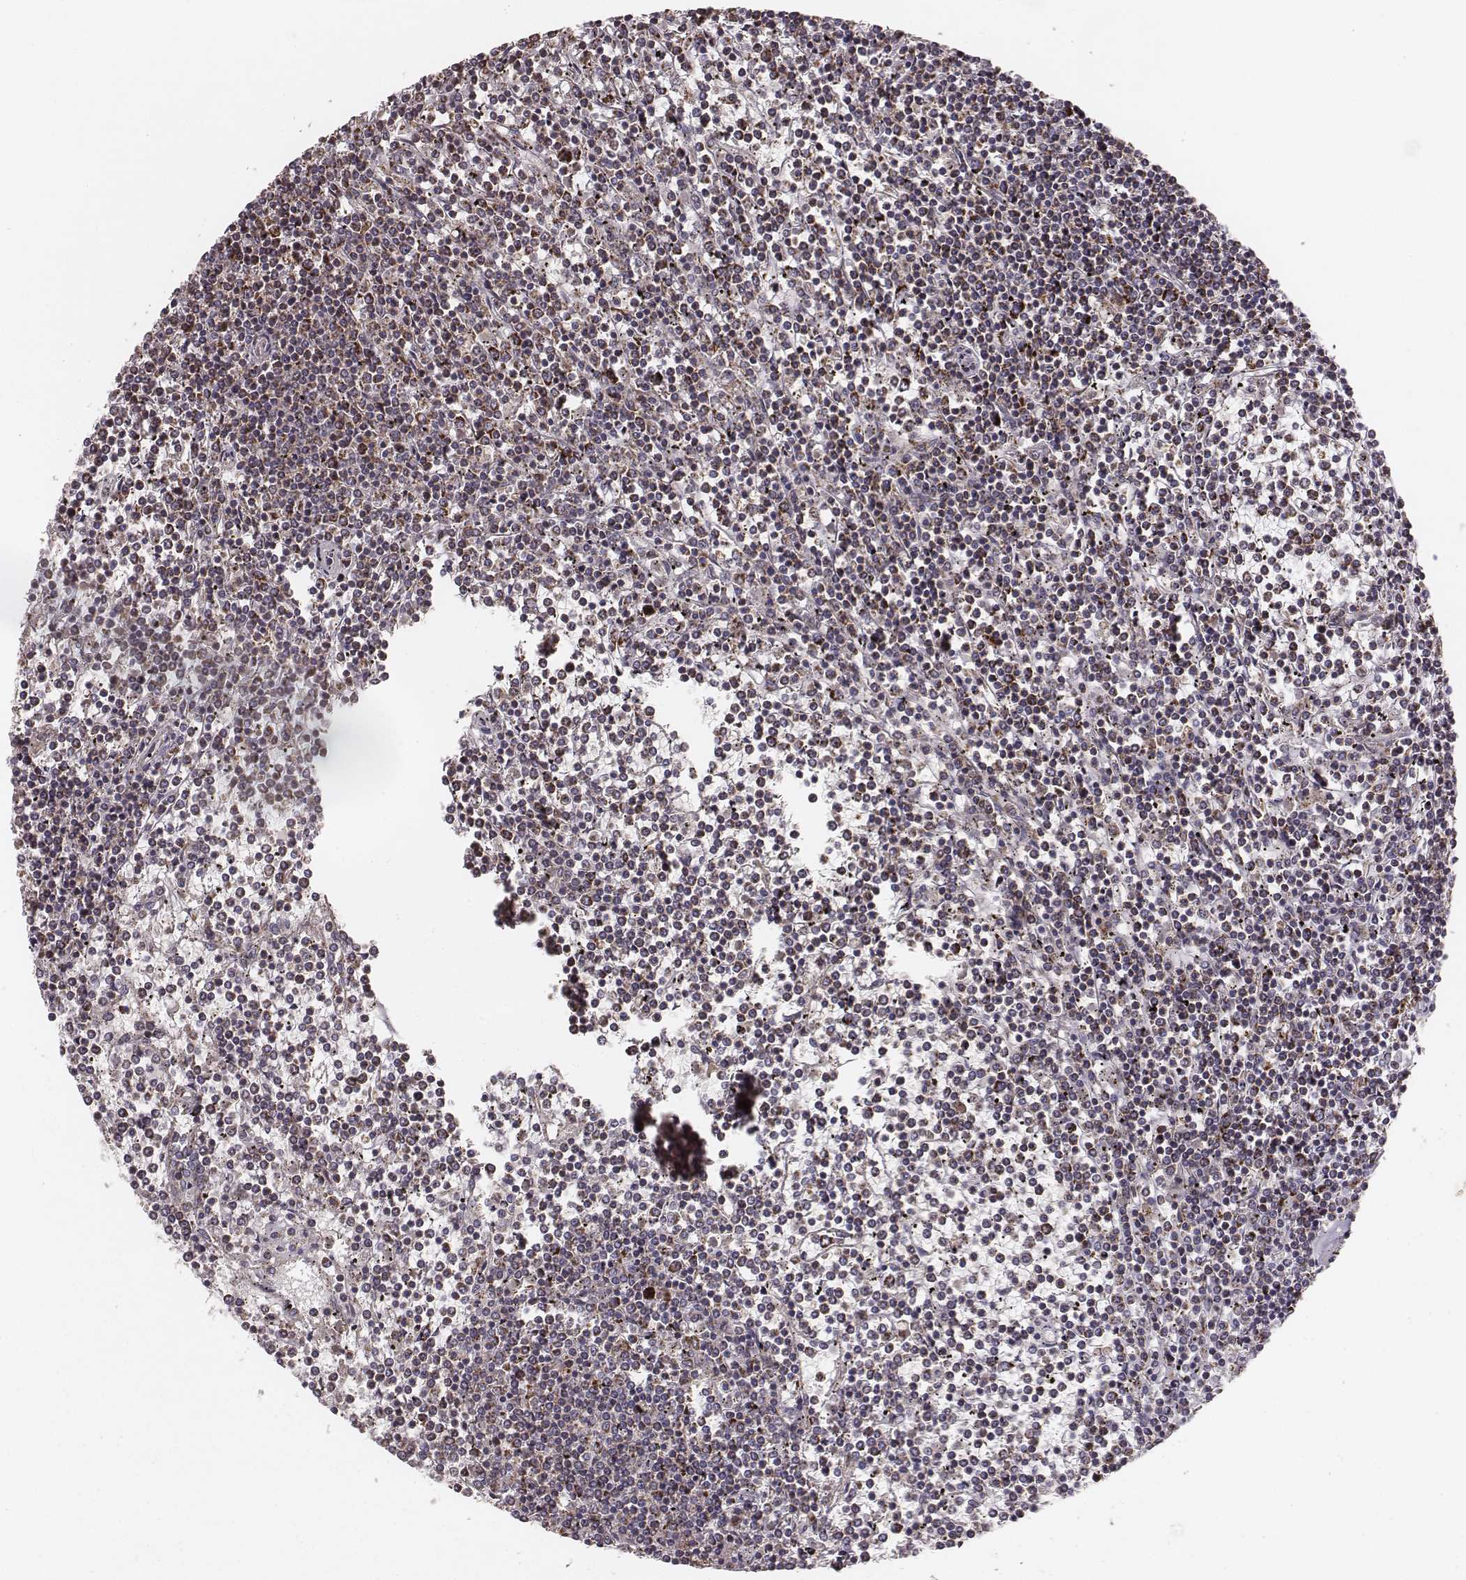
{"staining": {"intensity": "strong", "quantity": ">75%", "location": "cytoplasmic/membranous"}, "tissue": "lymphoma", "cell_type": "Tumor cells", "image_type": "cancer", "snomed": [{"axis": "morphology", "description": "Malignant lymphoma, non-Hodgkin's type, Low grade"}, {"axis": "topography", "description": "Spleen"}], "caption": "The micrograph demonstrates immunohistochemical staining of lymphoma. There is strong cytoplasmic/membranous expression is identified in about >75% of tumor cells.", "gene": "TUFM", "patient": {"sex": "female", "age": 19}}